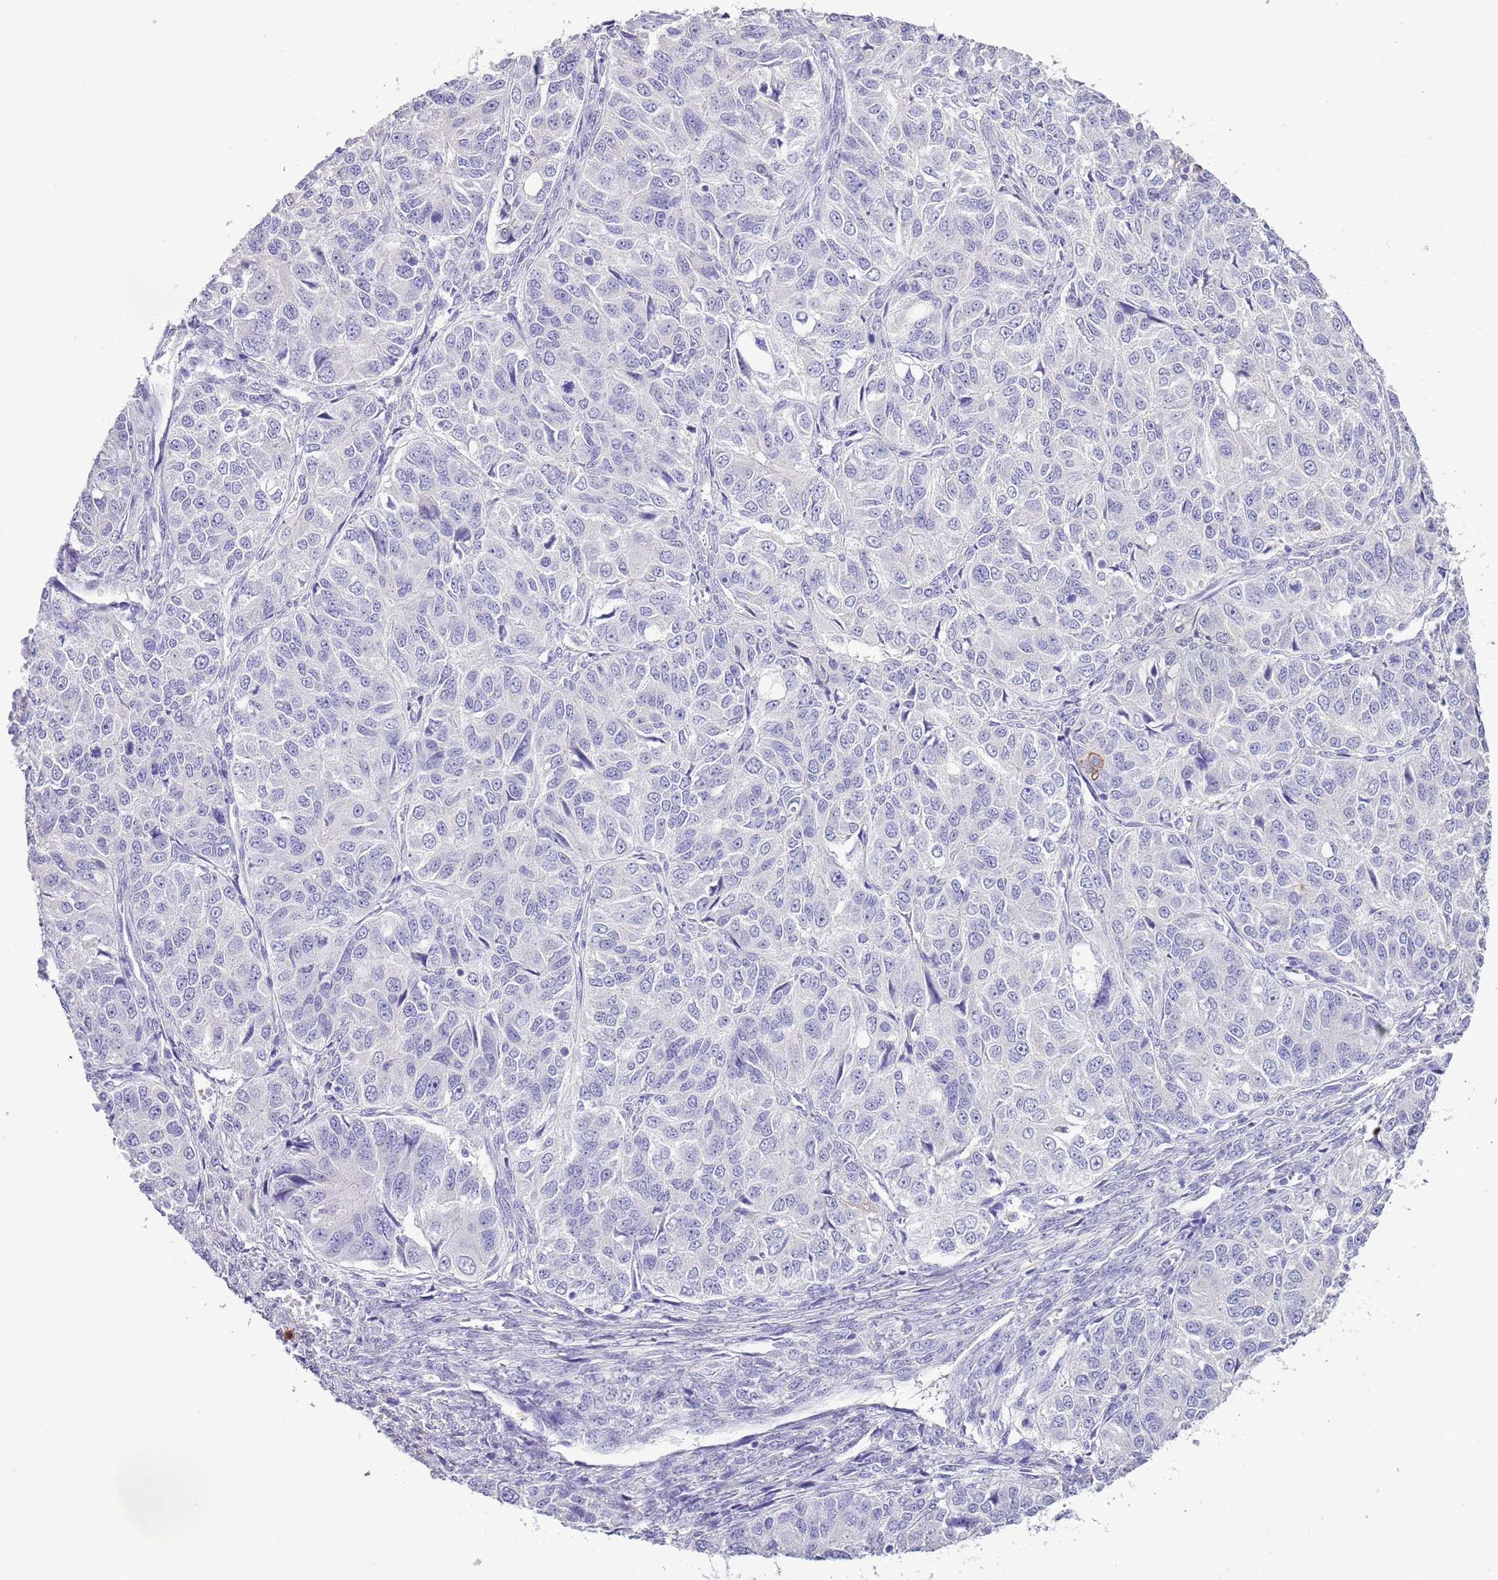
{"staining": {"intensity": "negative", "quantity": "none", "location": "none"}, "tissue": "ovarian cancer", "cell_type": "Tumor cells", "image_type": "cancer", "snomed": [{"axis": "morphology", "description": "Carcinoma, endometroid"}, {"axis": "topography", "description": "Ovary"}], "caption": "Image shows no significant protein positivity in tumor cells of endometroid carcinoma (ovarian).", "gene": "OR2Z1", "patient": {"sex": "female", "age": 51}}